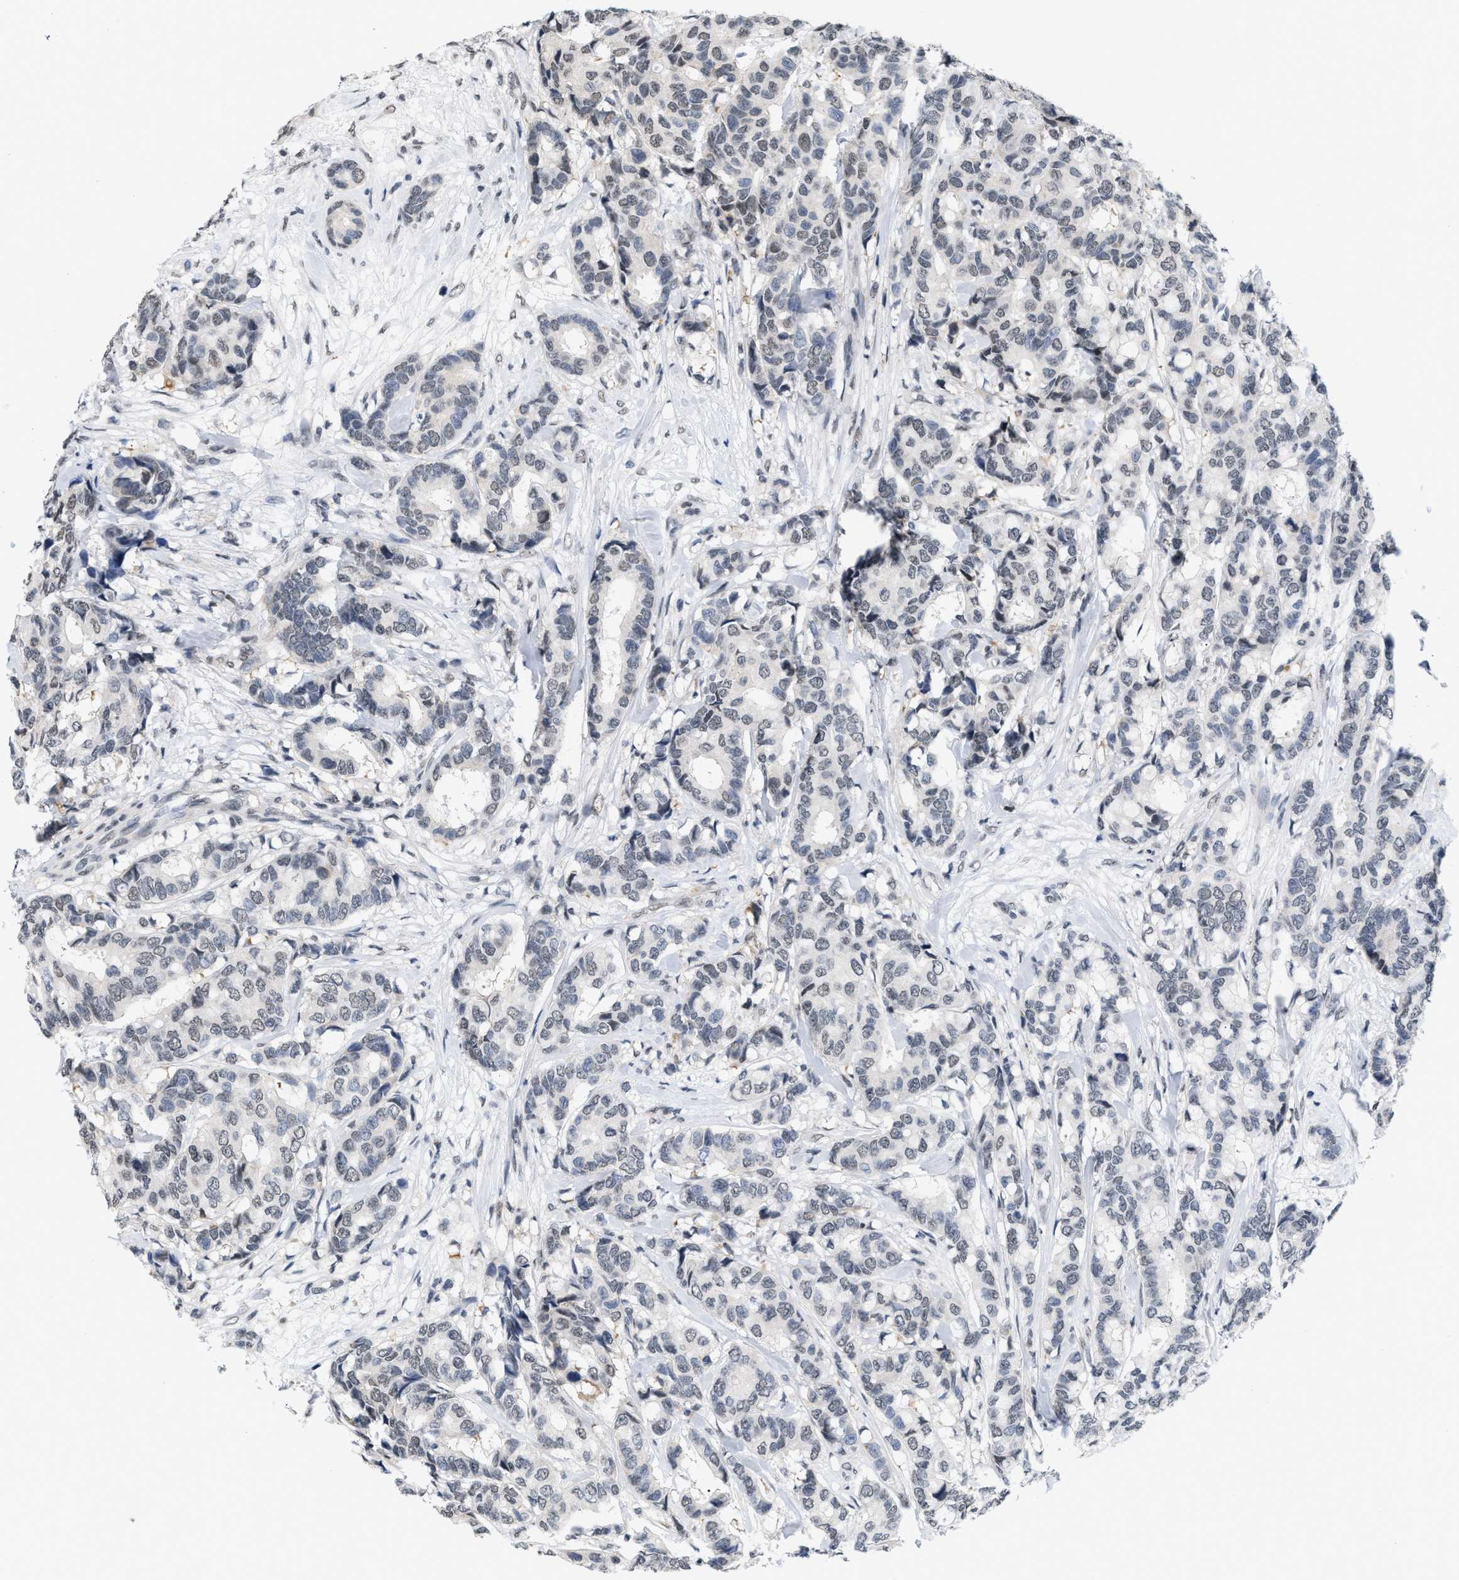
{"staining": {"intensity": "weak", "quantity": "<25%", "location": "nuclear"}, "tissue": "breast cancer", "cell_type": "Tumor cells", "image_type": "cancer", "snomed": [{"axis": "morphology", "description": "Duct carcinoma"}, {"axis": "topography", "description": "Breast"}], "caption": "This histopathology image is of breast cancer stained with immunohistochemistry to label a protein in brown with the nuclei are counter-stained blue. There is no positivity in tumor cells.", "gene": "RAF1", "patient": {"sex": "female", "age": 87}}